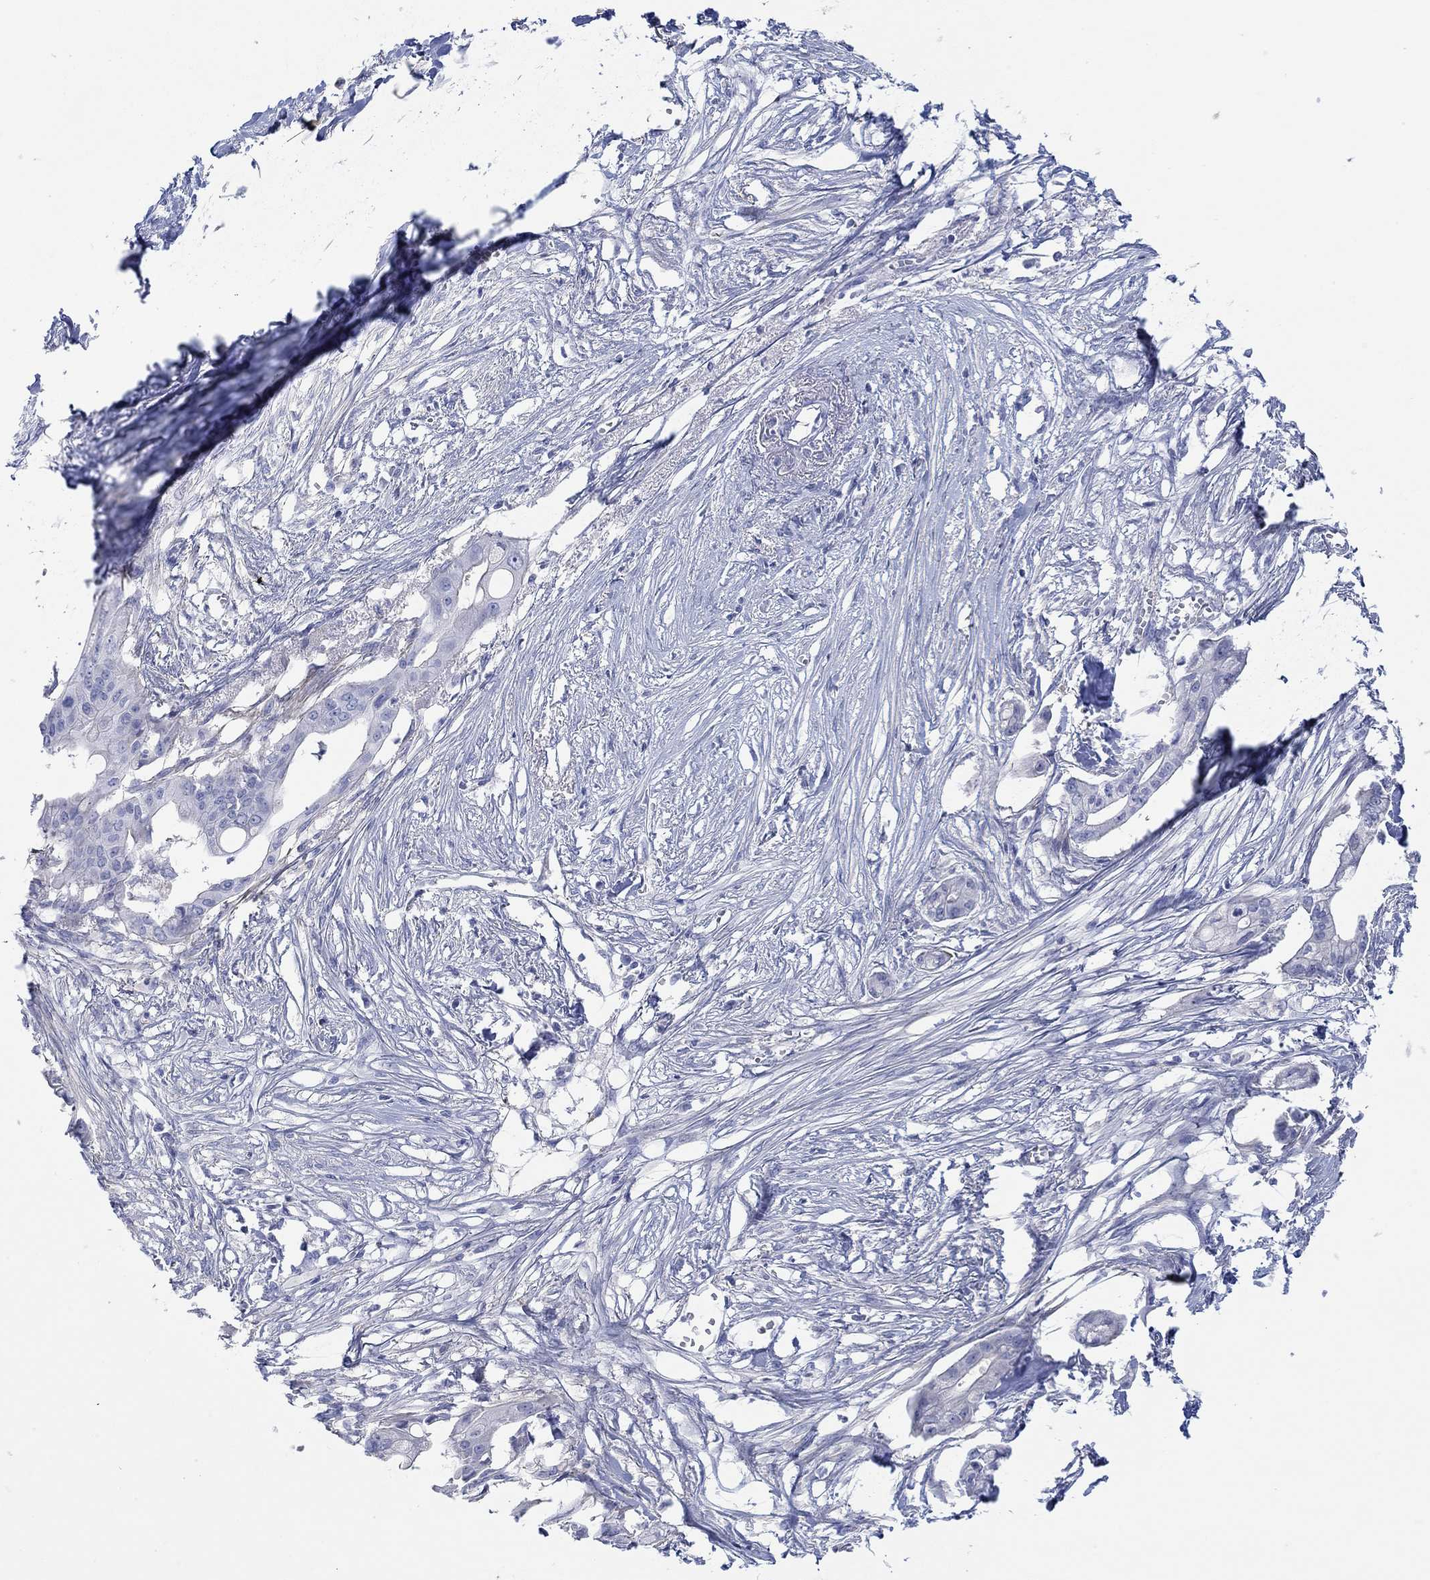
{"staining": {"intensity": "negative", "quantity": "none", "location": "none"}, "tissue": "pancreatic cancer", "cell_type": "Tumor cells", "image_type": "cancer", "snomed": [{"axis": "morphology", "description": "Normal tissue, NOS"}, {"axis": "morphology", "description": "Adenocarcinoma, NOS"}, {"axis": "topography", "description": "Pancreas"}], "caption": "The image demonstrates no staining of tumor cells in pancreatic cancer (adenocarcinoma).", "gene": "PPIL6", "patient": {"sex": "female", "age": 58}}